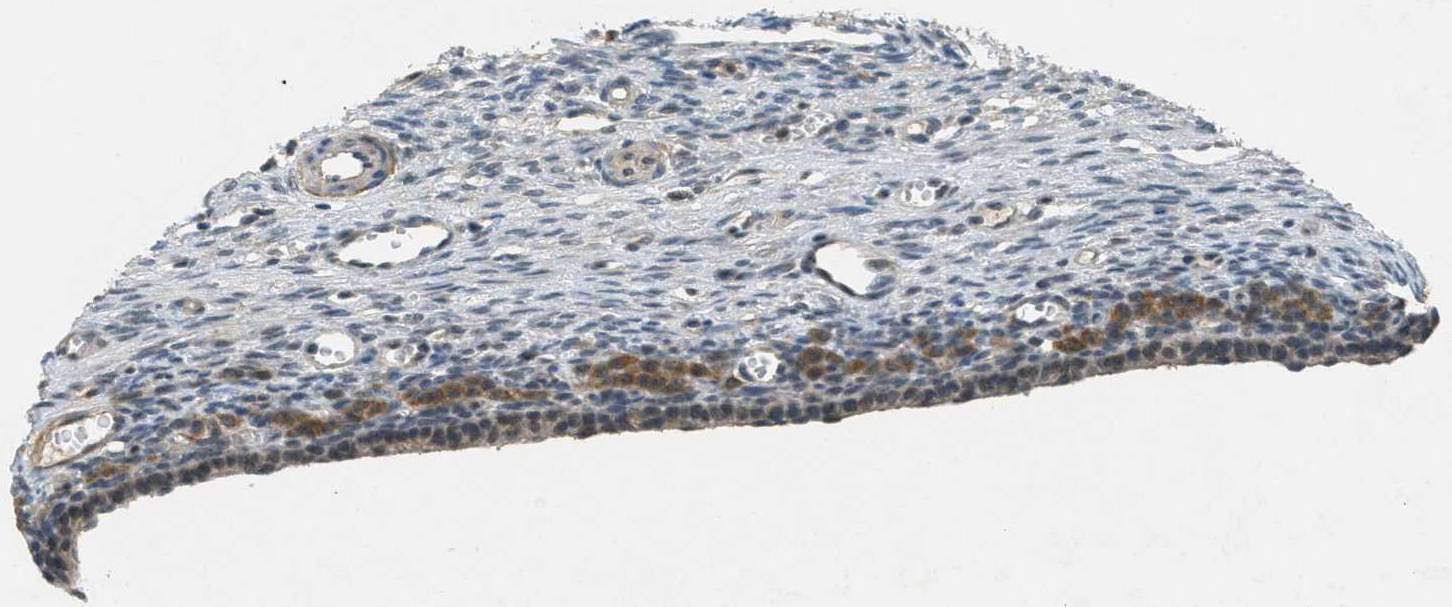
{"staining": {"intensity": "weak", "quantity": "<25%", "location": "cytoplasmic/membranous,nuclear"}, "tissue": "ovary", "cell_type": "Follicle cells", "image_type": "normal", "snomed": [{"axis": "morphology", "description": "Normal tissue, NOS"}, {"axis": "topography", "description": "Ovary"}], "caption": "This image is of normal ovary stained with immunohistochemistry to label a protein in brown with the nuclei are counter-stained blue. There is no expression in follicle cells. The staining is performed using DAB (3,3'-diaminobenzidine) brown chromogen with nuclei counter-stained in using hematoxylin.", "gene": "TCF20", "patient": {"sex": "female", "age": 33}}